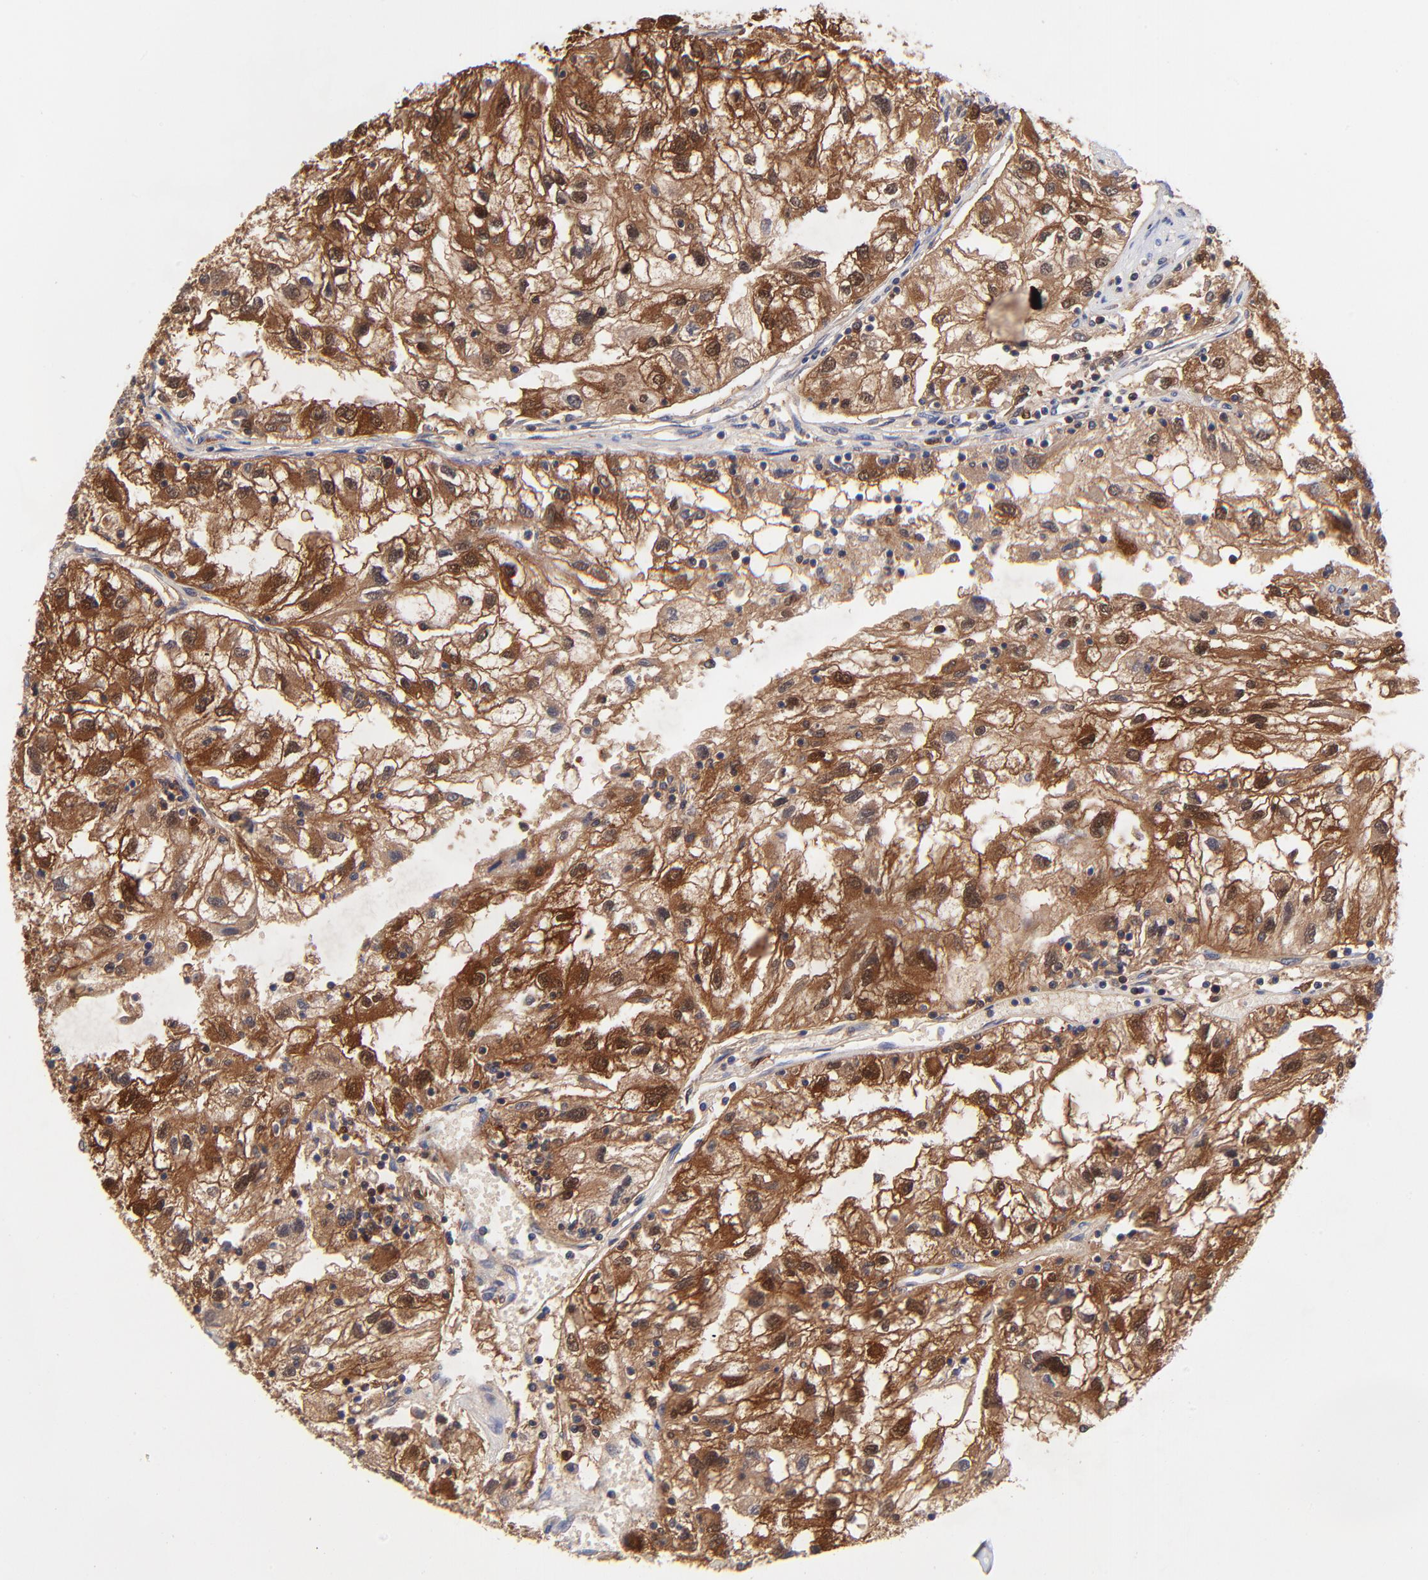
{"staining": {"intensity": "strong", "quantity": ">75%", "location": "cytoplasmic/membranous,nuclear"}, "tissue": "renal cancer", "cell_type": "Tumor cells", "image_type": "cancer", "snomed": [{"axis": "morphology", "description": "Normal tissue, NOS"}, {"axis": "morphology", "description": "Adenocarcinoma, NOS"}, {"axis": "topography", "description": "Kidney"}], "caption": "About >75% of tumor cells in human renal adenocarcinoma exhibit strong cytoplasmic/membranous and nuclear protein staining as visualized by brown immunohistochemical staining.", "gene": "DCTPP1", "patient": {"sex": "male", "age": 71}}